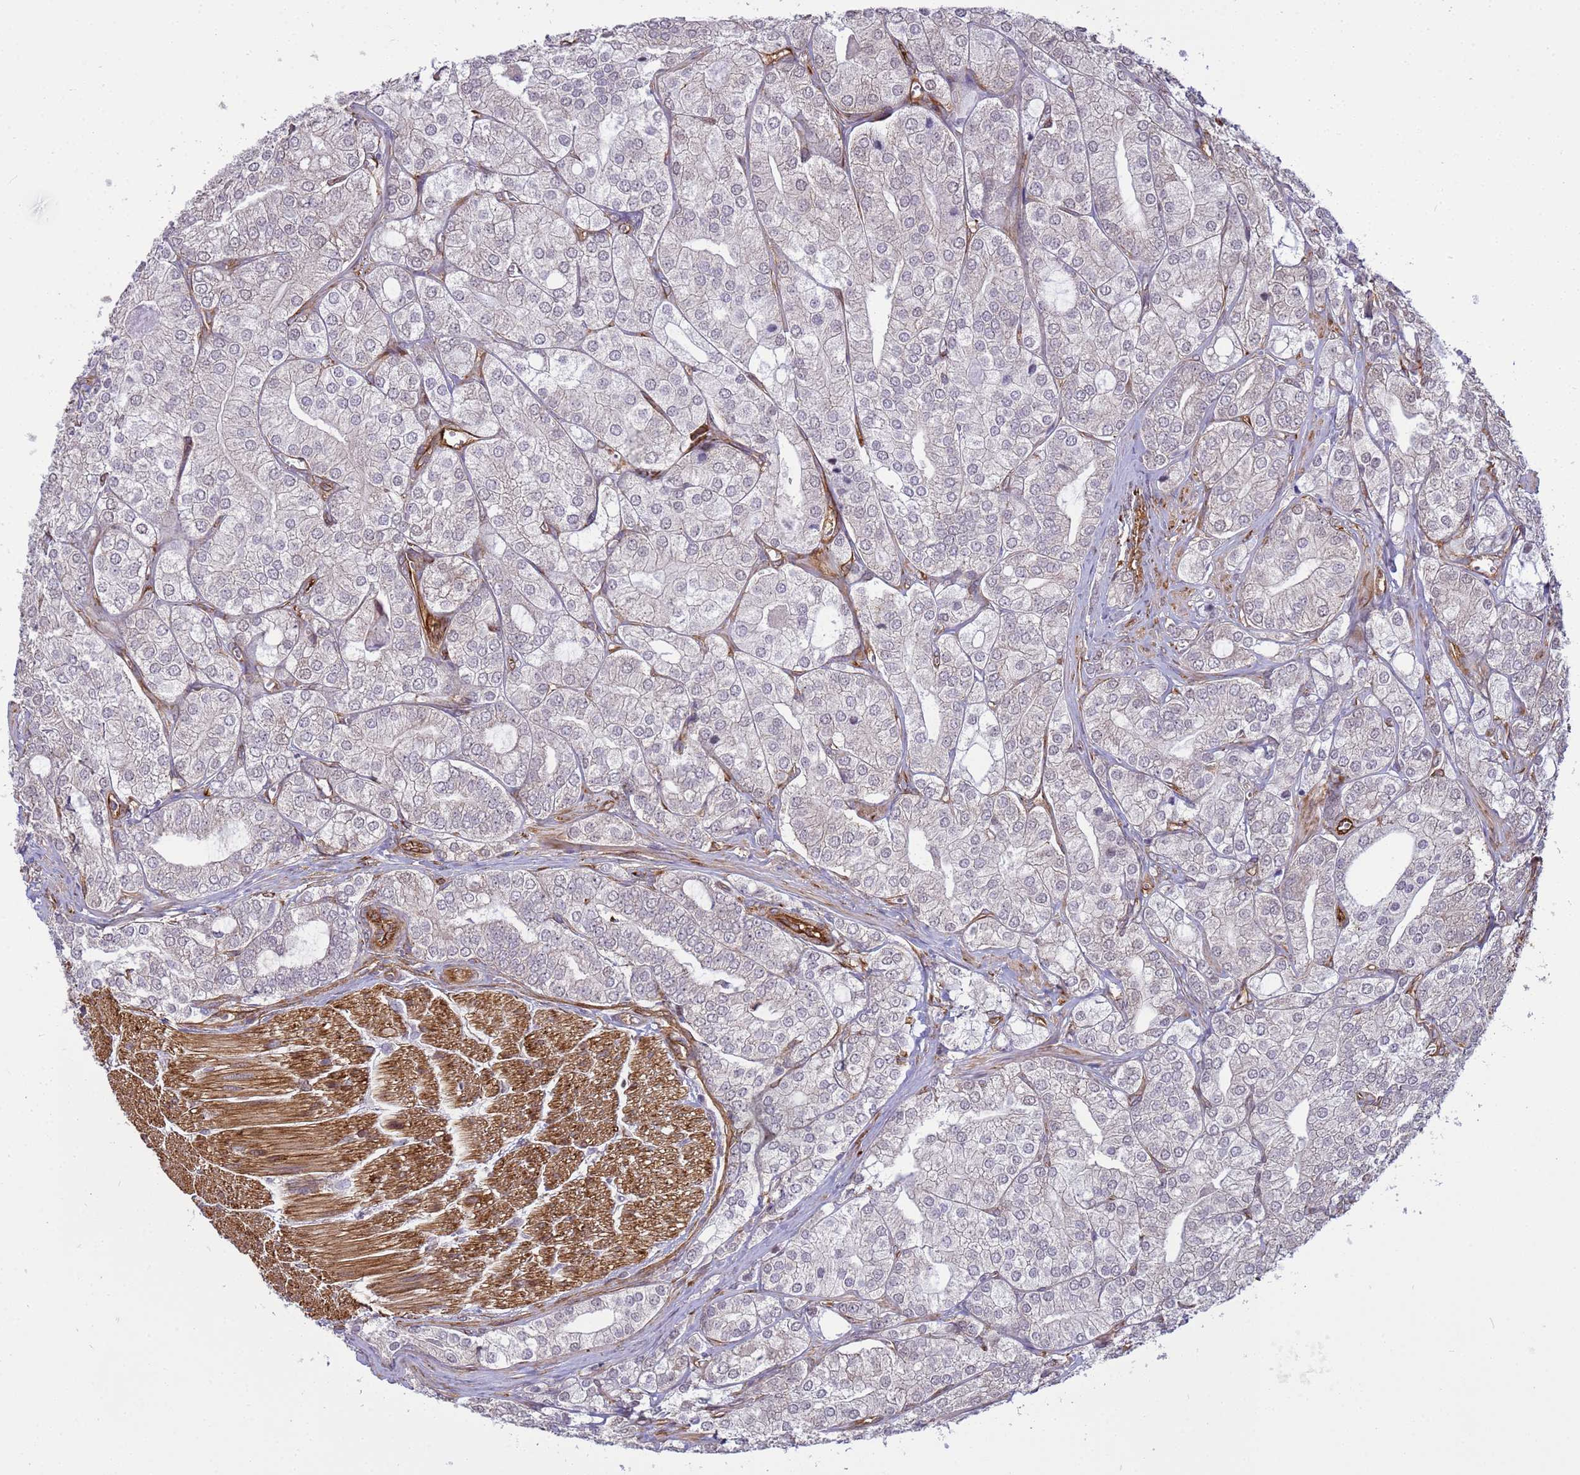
{"staining": {"intensity": "weak", "quantity": "<25%", "location": "cytoplasmic/membranous"}, "tissue": "prostate cancer", "cell_type": "Tumor cells", "image_type": "cancer", "snomed": [{"axis": "morphology", "description": "Adenocarcinoma, High grade"}, {"axis": "topography", "description": "Prostate"}], "caption": "A histopathology image of human prostate cancer is negative for staining in tumor cells.", "gene": "ITGB4", "patient": {"sex": "male", "age": 50}}